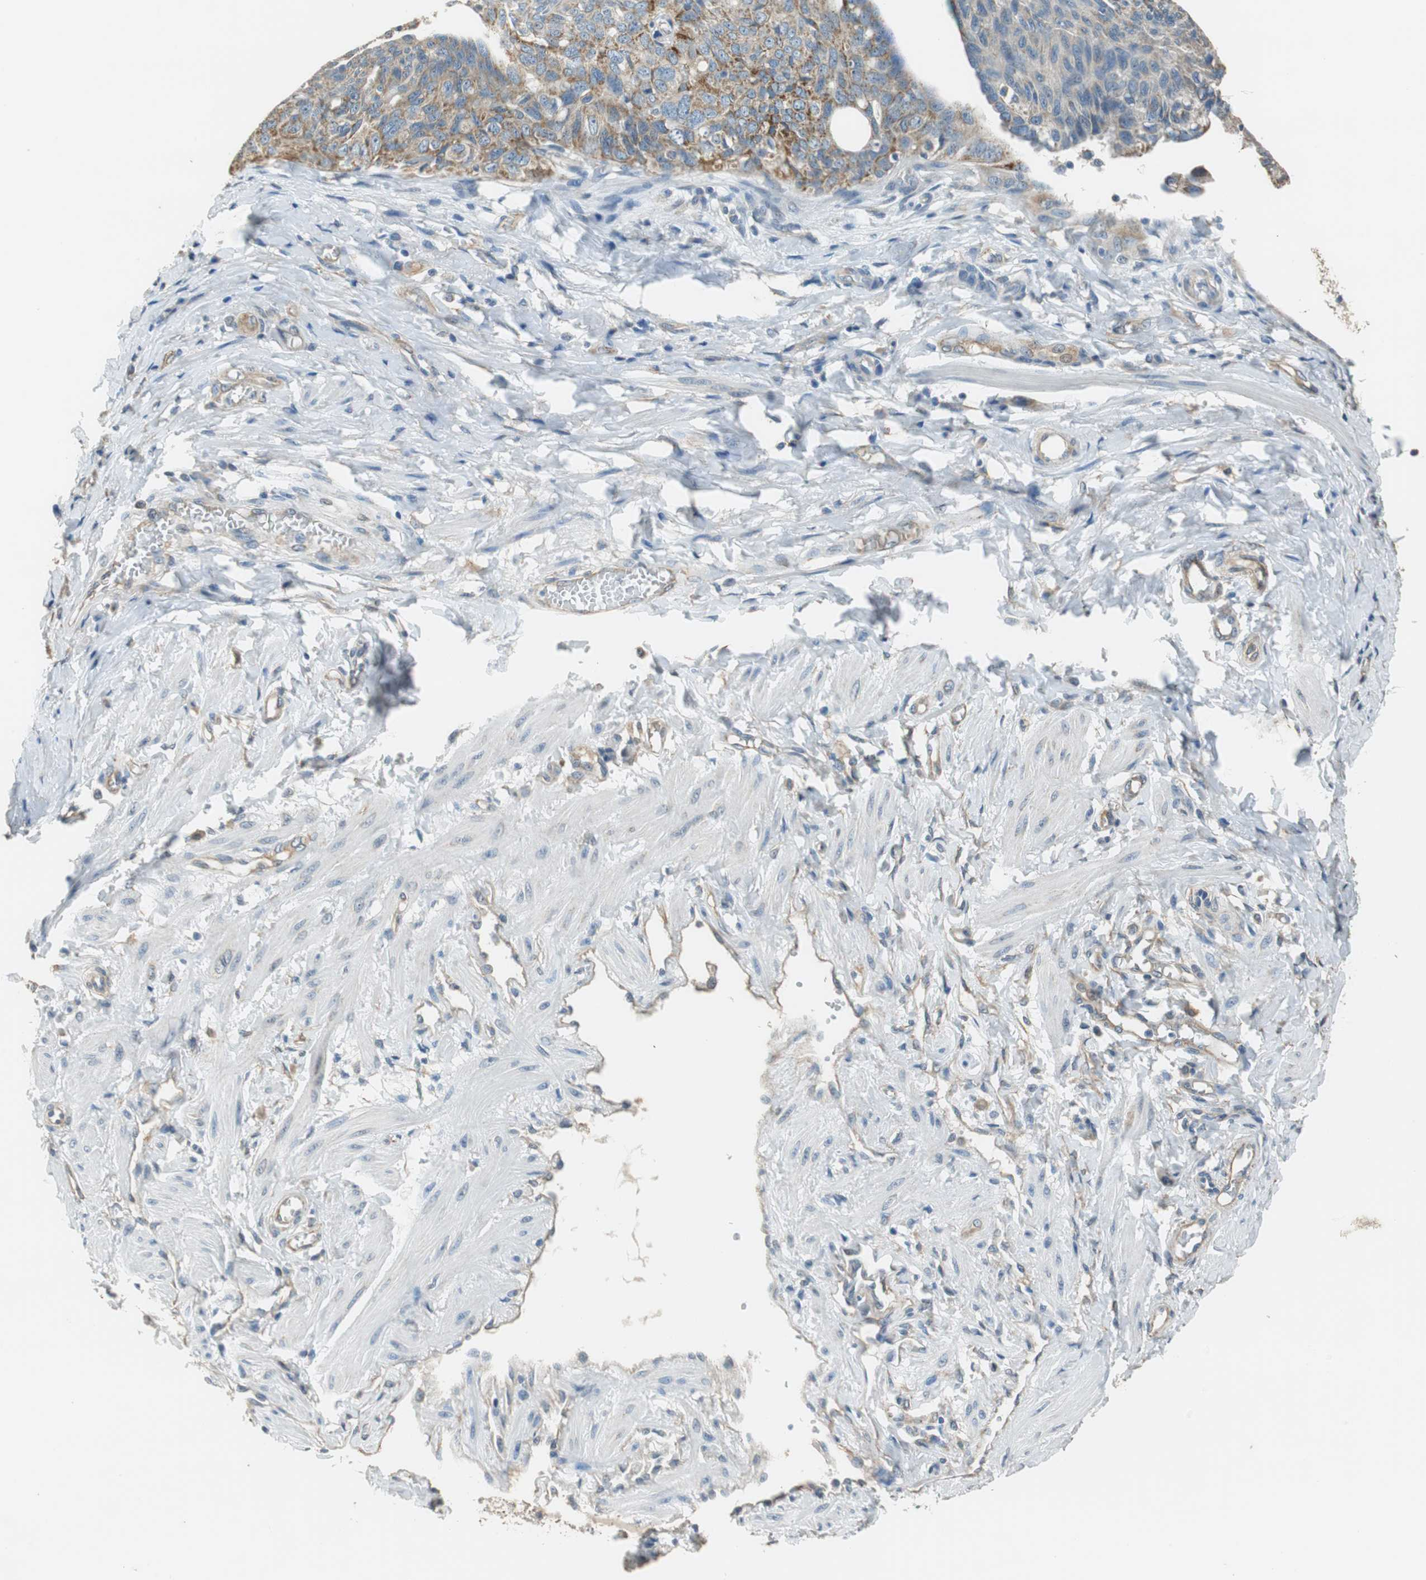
{"staining": {"intensity": "moderate", "quantity": ">75%", "location": "cytoplasmic/membranous"}, "tissue": "ovarian cancer", "cell_type": "Tumor cells", "image_type": "cancer", "snomed": [{"axis": "morphology", "description": "Carcinoma, endometroid"}, {"axis": "topography", "description": "Ovary"}], "caption": "The photomicrograph shows a brown stain indicating the presence of a protein in the cytoplasmic/membranous of tumor cells in ovarian endometroid carcinoma.", "gene": "ALDH4A1", "patient": {"sex": "female", "age": 60}}